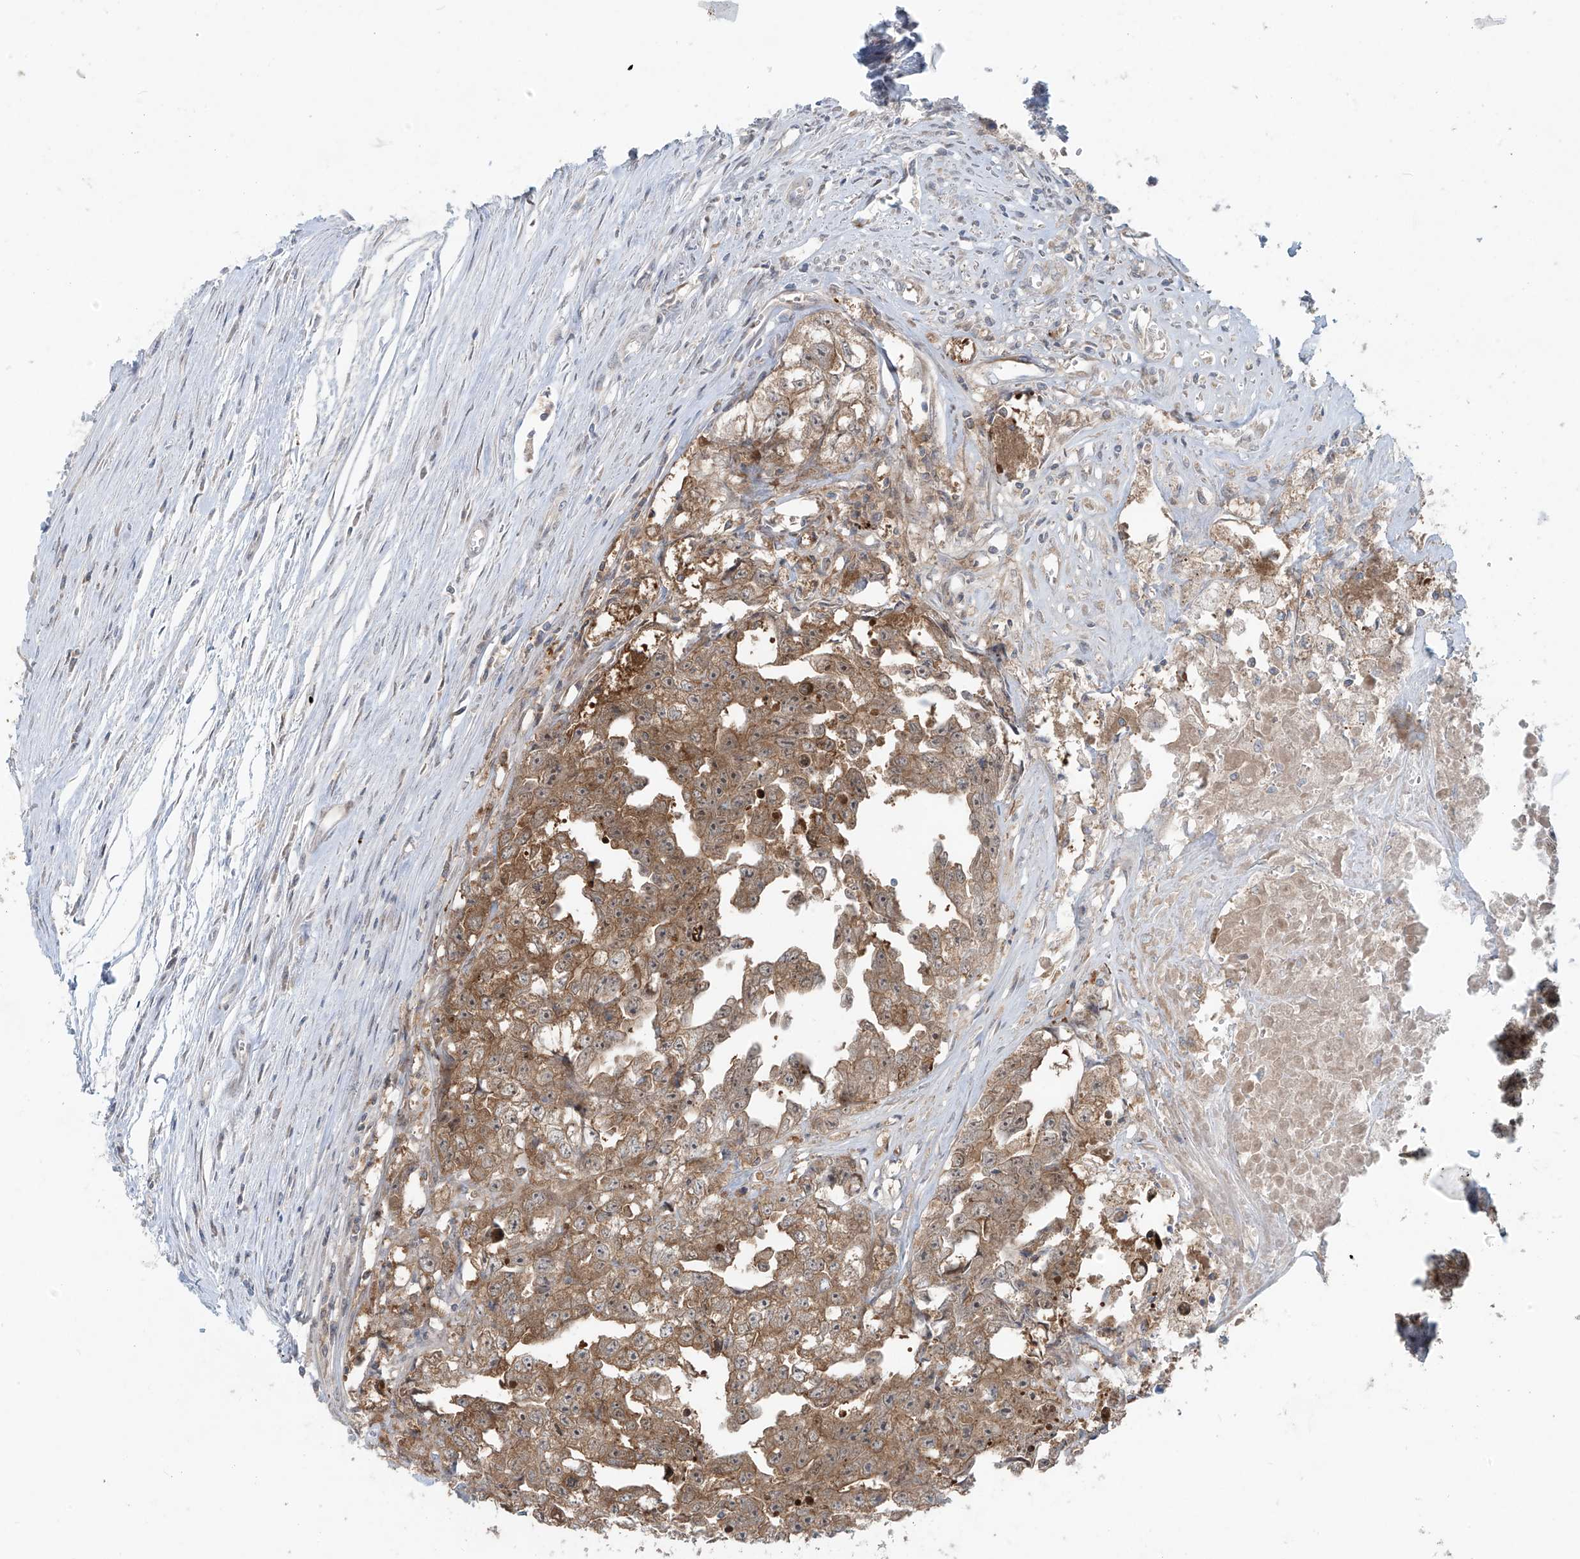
{"staining": {"intensity": "moderate", "quantity": ">75%", "location": "cytoplasmic/membranous"}, "tissue": "testis cancer", "cell_type": "Tumor cells", "image_type": "cancer", "snomed": [{"axis": "morphology", "description": "Seminoma, NOS"}, {"axis": "morphology", "description": "Carcinoma, Embryonal, NOS"}, {"axis": "topography", "description": "Testis"}], "caption": "Testis cancer was stained to show a protein in brown. There is medium levels of moderate cytoplasmic/membranous staining in approximately >75% of tumor cells.", "gene": "PPAT", "patient": {"sex": "male", "age": 43}}